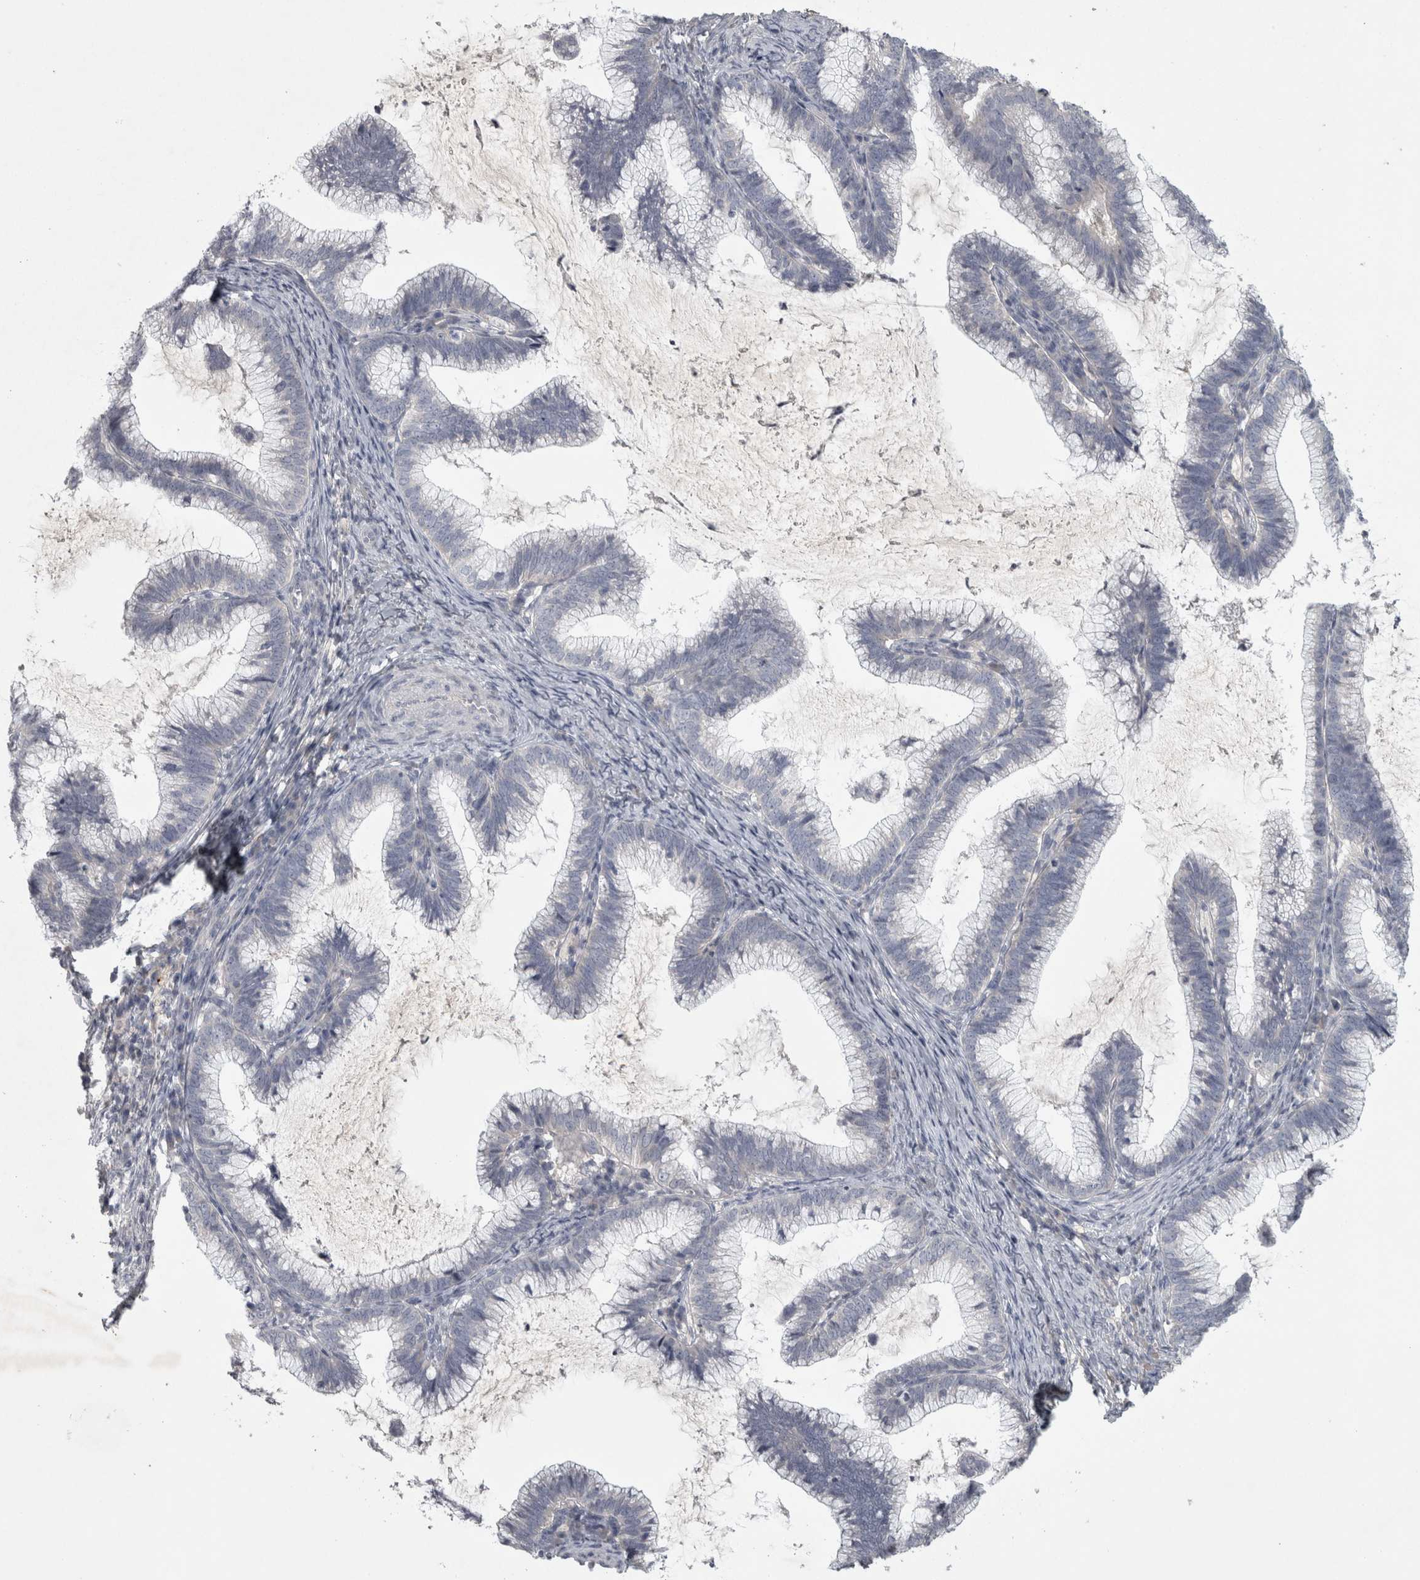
{"staining": {"intensity": "negative", "quantity": "none", "location": "none"}, "tissue": "cervical cancer", "cell_type": "Tumor cells", "image_type": "cancer", "snomed": [{"axis": "morphology", "description": "Adenocarcinoma, NOS"}, {"axis": "topography", "description": "Cervix"}], "caption": "There is no significant expression in tumor cells of cervical adenocarcinoma.", "gene": "ENPP7", "patient": {"sex": "female", "age": 36}}